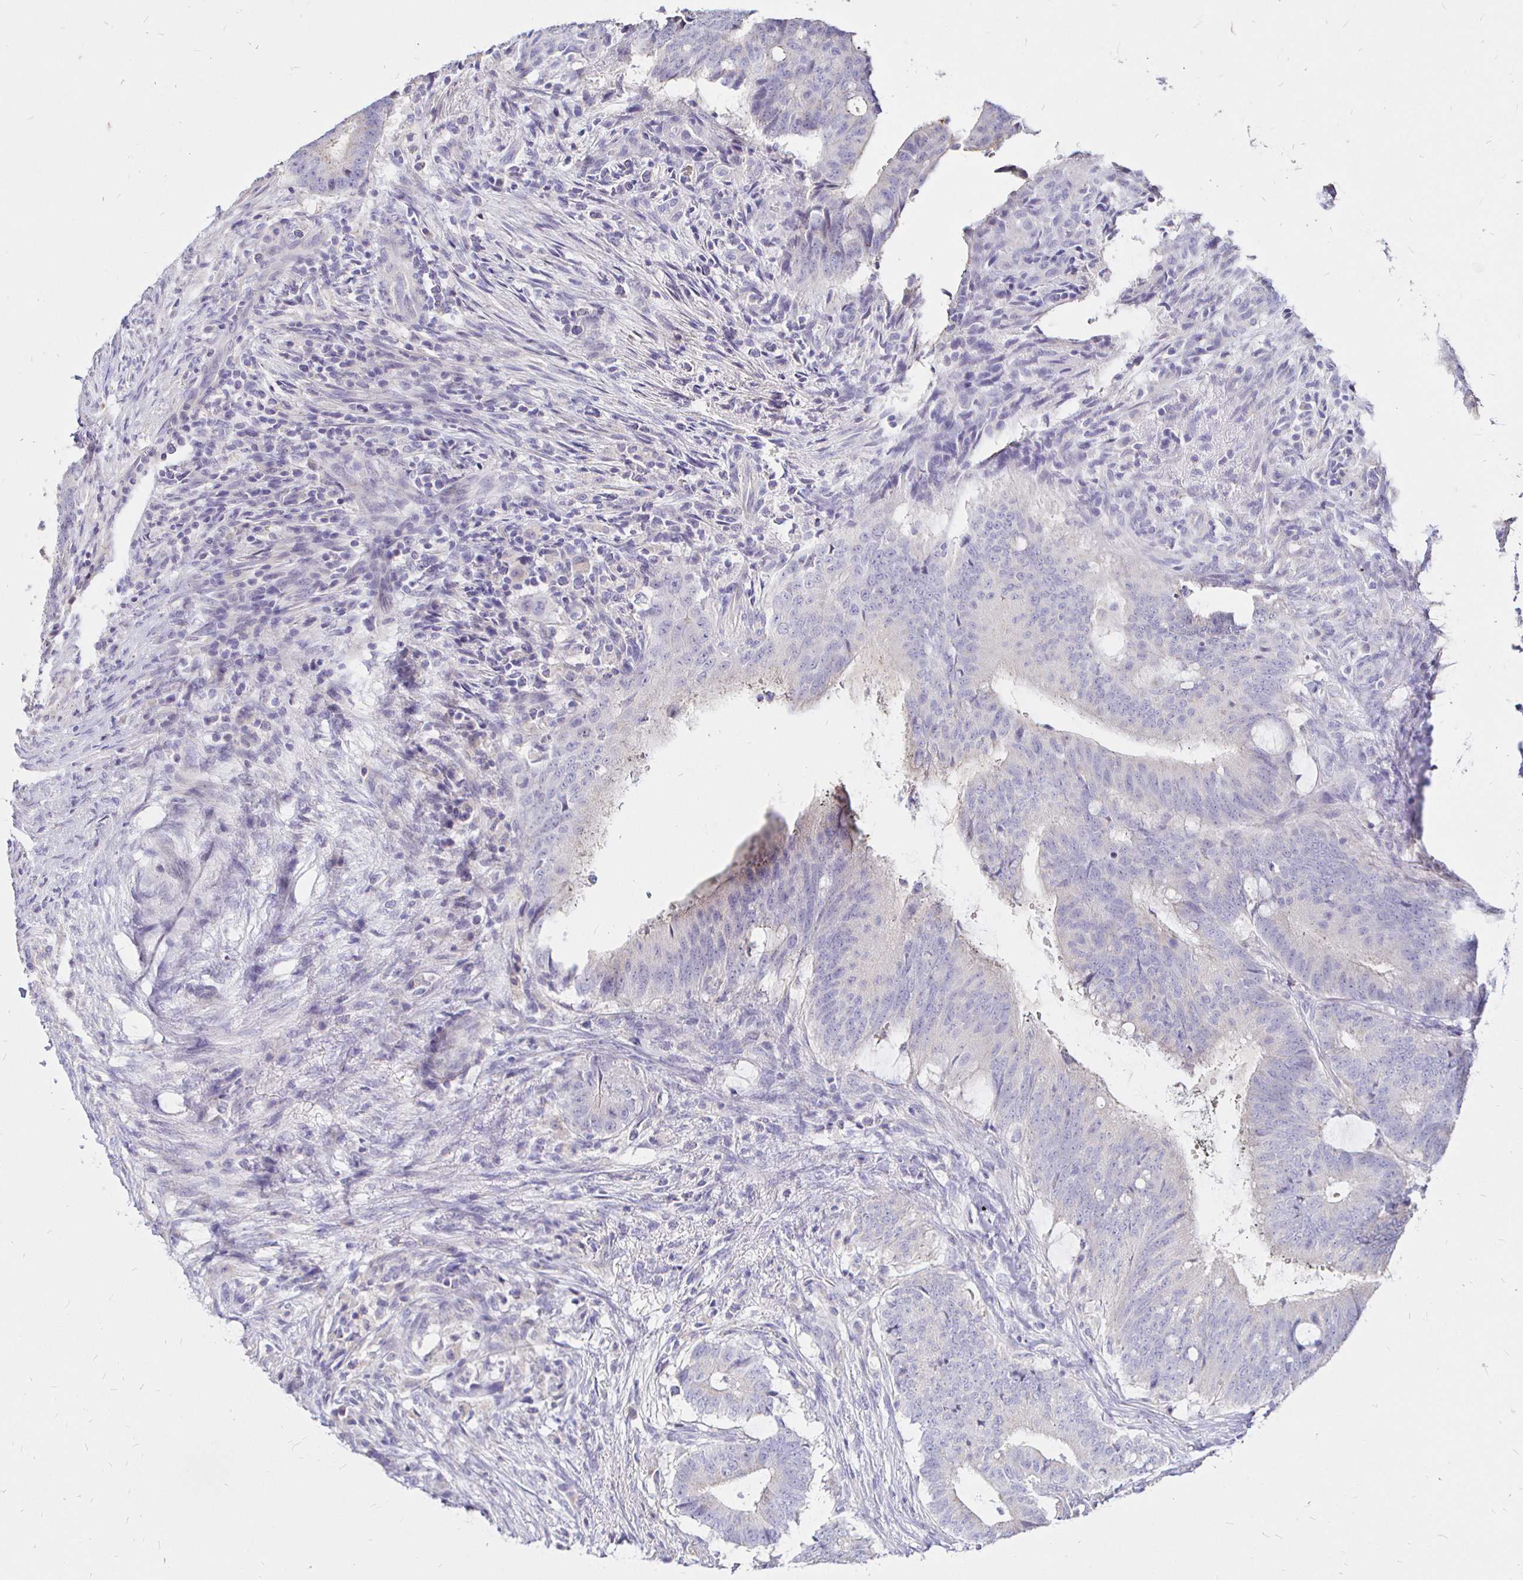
{"staining": {"intensity": "negative", "quantity": "none", "location": "none"}, "tissue": "colorectal cancer", "cell_type": "Tumor cells", "image_type": "cancer", "snomed": [{"axis": "morphology", "description": "Adenocarcinoma, NOS"}, {"axis": "topography", "description": "Colon"}], "caption": "Immunohistochemical staining of colorectal cancer (adenocarcinoma) reveals no significant positivity in tumor cells. (DAB (3,3'-diaminobenzidine) immunohistochemistry visualized using brightfield microscopy, high magnification).", "gene": "NECAB1", "patient": {"sex": "female", "age": 43}}